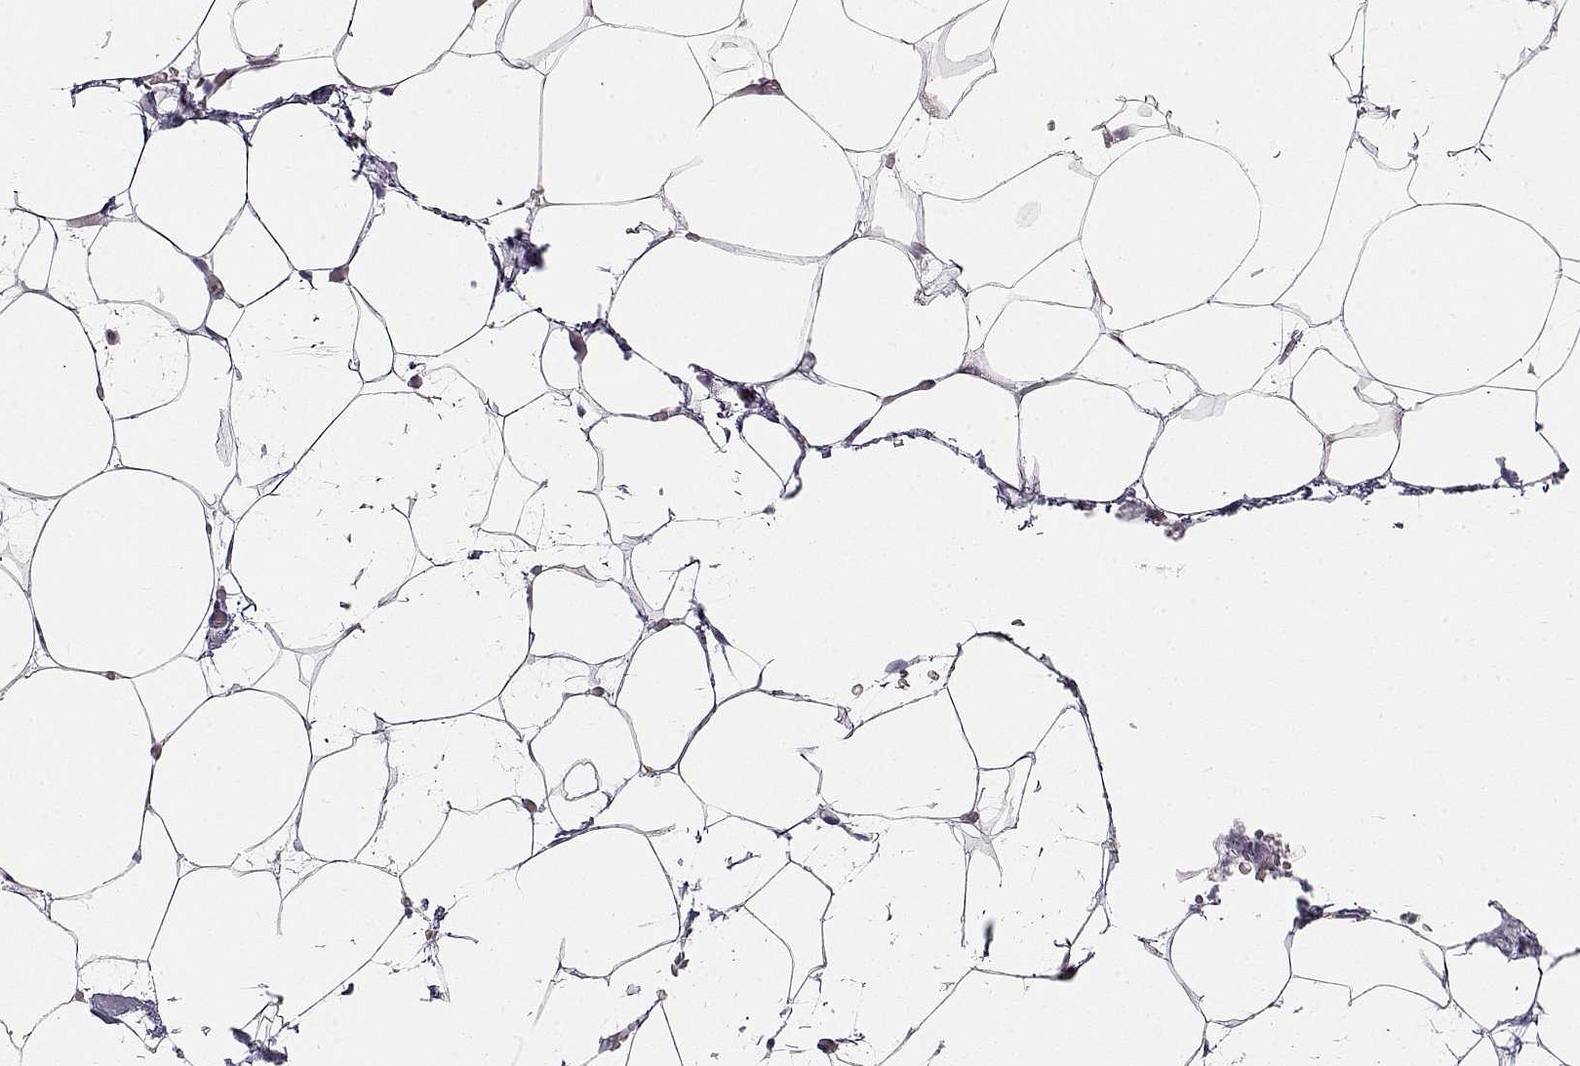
{"staining": {"intensity": "negative", "quantity": "none", "location": "none"}, "tissue": "adipose tissue", "cell_type": "Adipocytes", "image_type": "normal", "snomed": [{"axis": "morphology", "description": "Normal tissue, NOS"}, {"axis": "topography", "description": "Adipose tissue"}], "caption": "Adipocytes show no significant positivity in benign adipose tissue. (Immunohistochemistry, brightfield microscopy, high magnification).", "gene": "SLITRK3", "patient": {"sex": "male", "age": 57}}